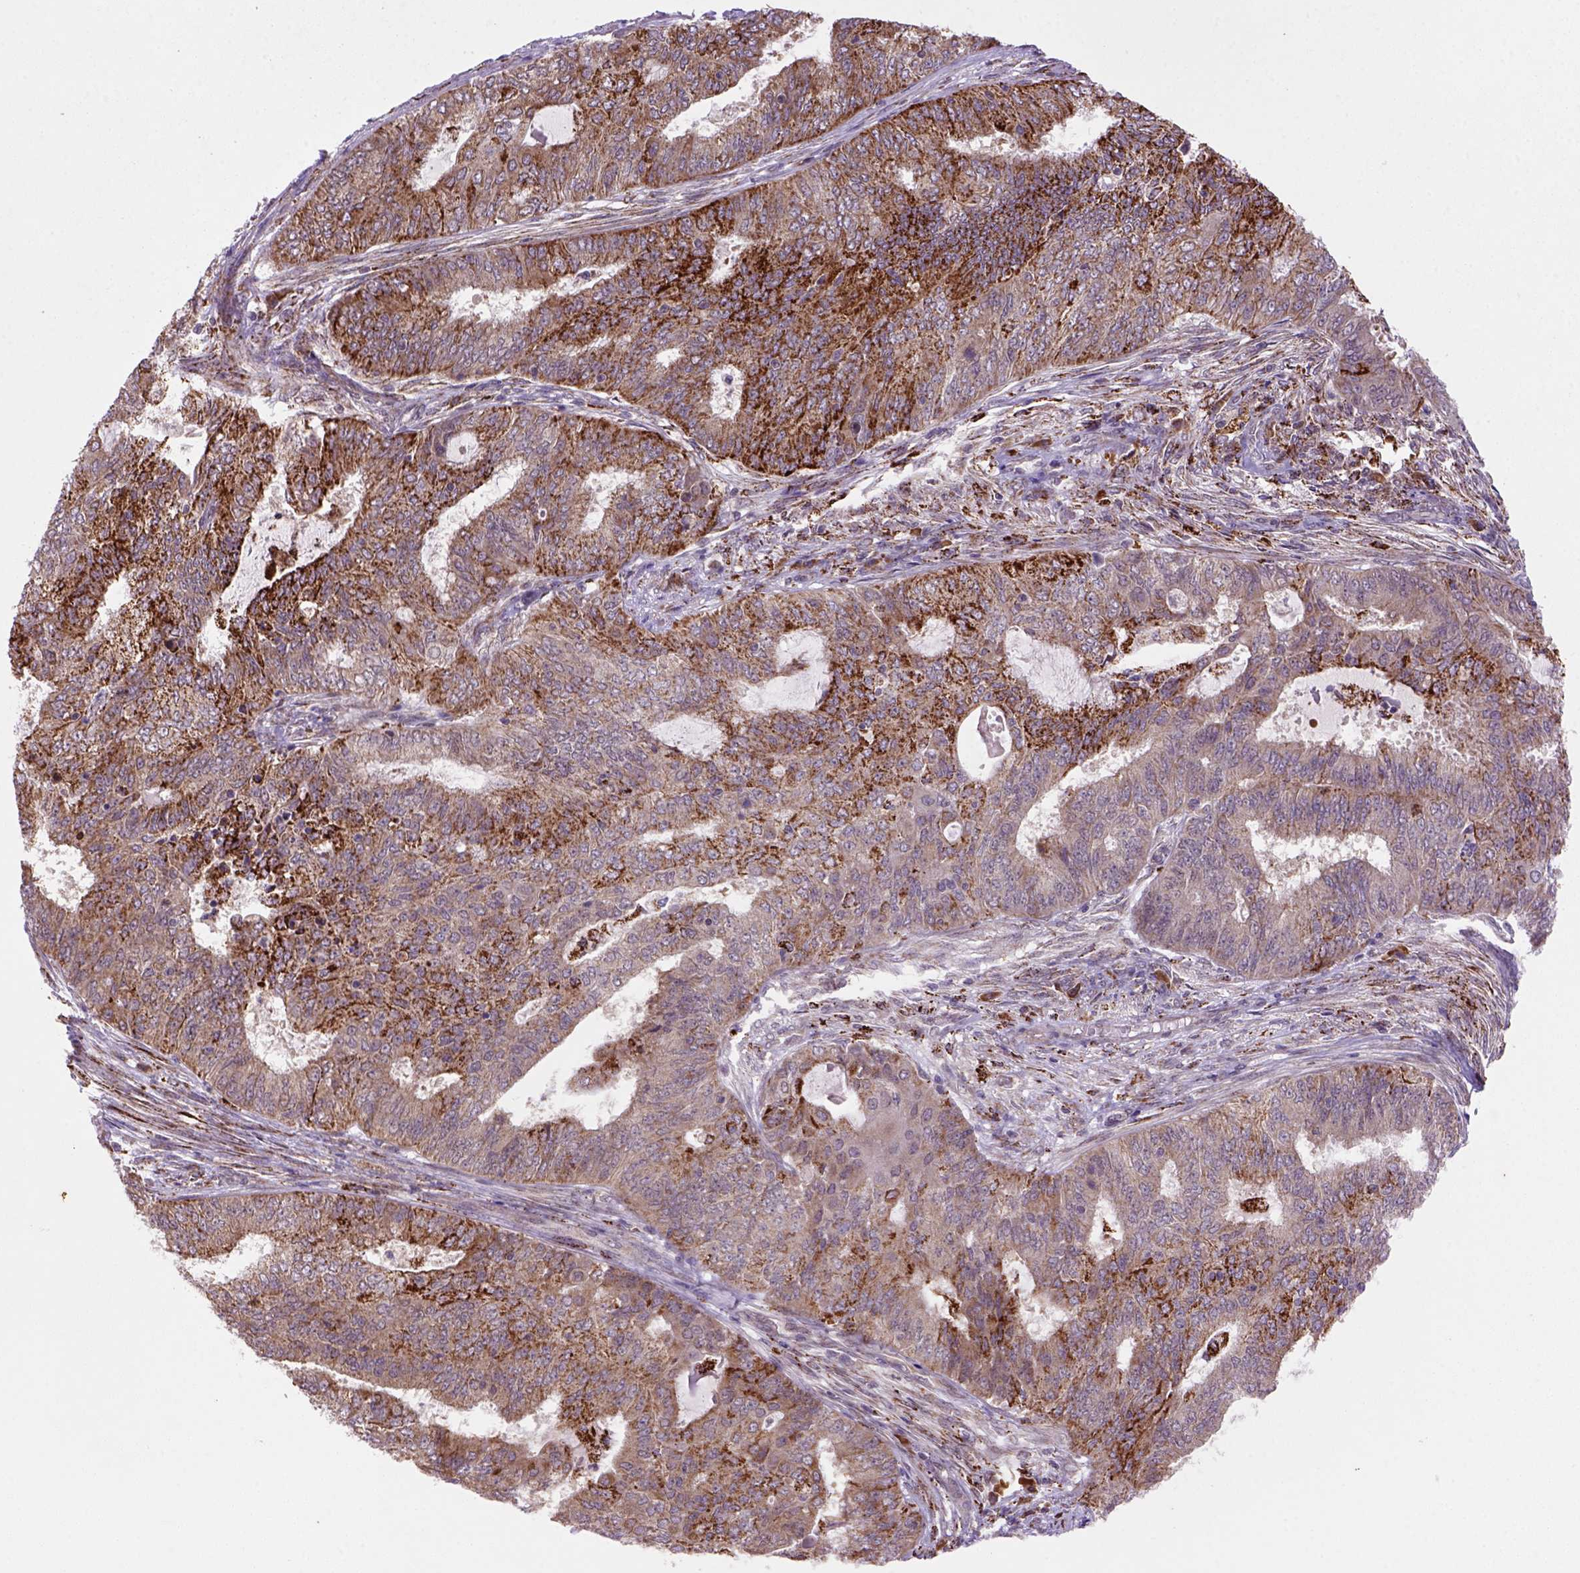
{"staining": {"intensity": "strong", "quantity": ">75%", "location": "cytoplasmic/membranous"}, "tissue": "endometrial cancer", "cell_type": "Tumor cells", "image_type": "cancer", "snomed": [{"axis": "morphology", "description": "Adenocarcinoma, NOS"}, {"axis": "topography", "description": "Endometrium"}], "caption": "Human adenocarcinoma (endometrial) stained with a brown dye demonstrates strong cytoplasmic/membranous positive staining in about >75% of tumor cells.", "gene": "FZD7", "patient": {"sex": "female", "age": 62}}